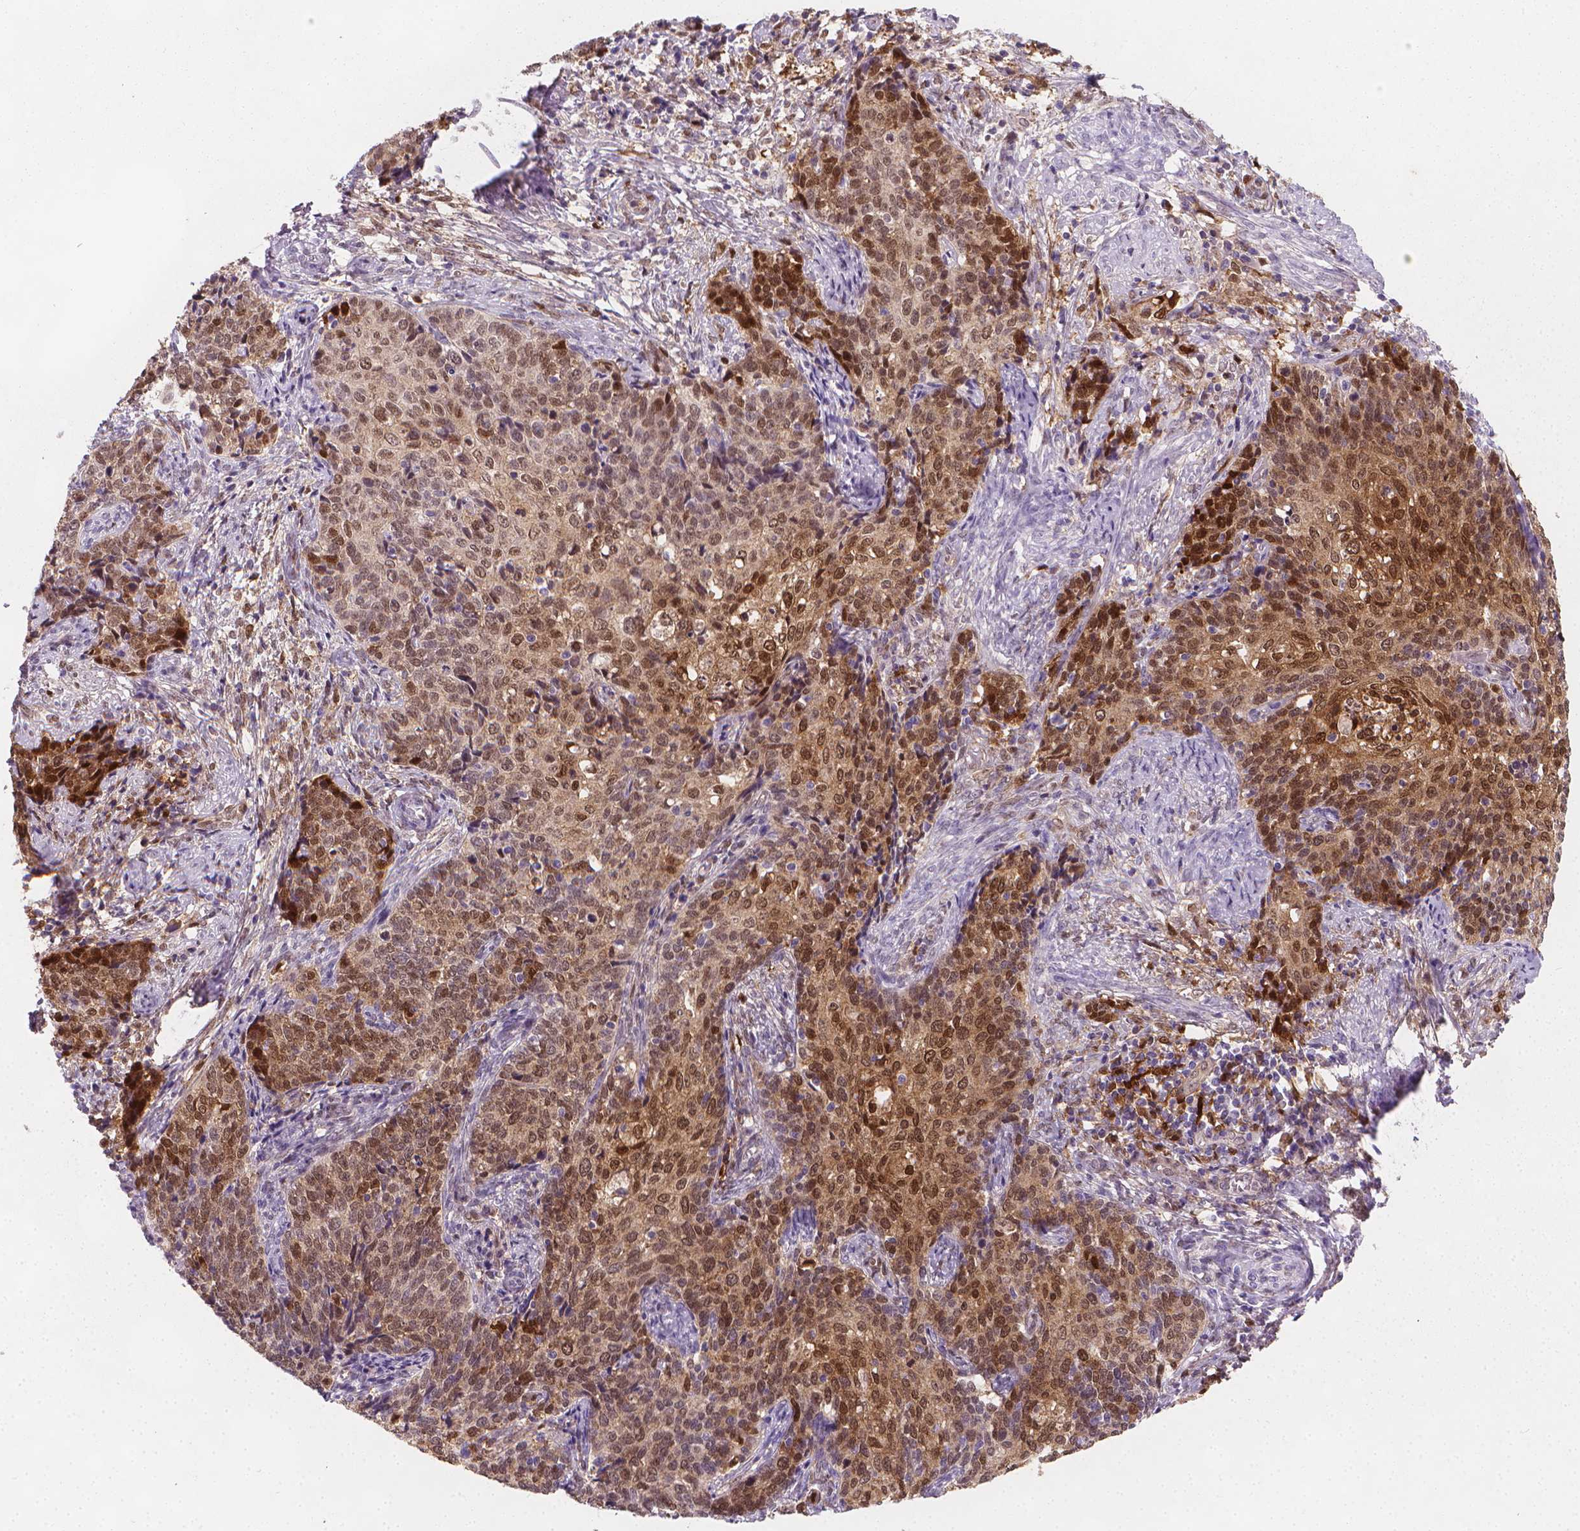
{"staining": {"intensity": "moderate", "quantity": ">75%", "location": "cytoplasmic/membranous,nuclear"}, "tissue": "cervical cancer", "cell_type": "Tumor cells", "image_type": "cancer", "snomed": [{"axis": "morphology", "description": "Squamous cell carcinoma, NOS"}, {"axis": "topography", "description": "Cervix"}], "caption": "Squamous cell carcinoma (cervical) tissue demonstrates moderate cytoplasmic/membranous and nuclear expression in about >75% of tumor cells, visualized by immunohistochemistry.", "gene": "TNFAIP2", "patient": {"sex": "female", "age": 39}}